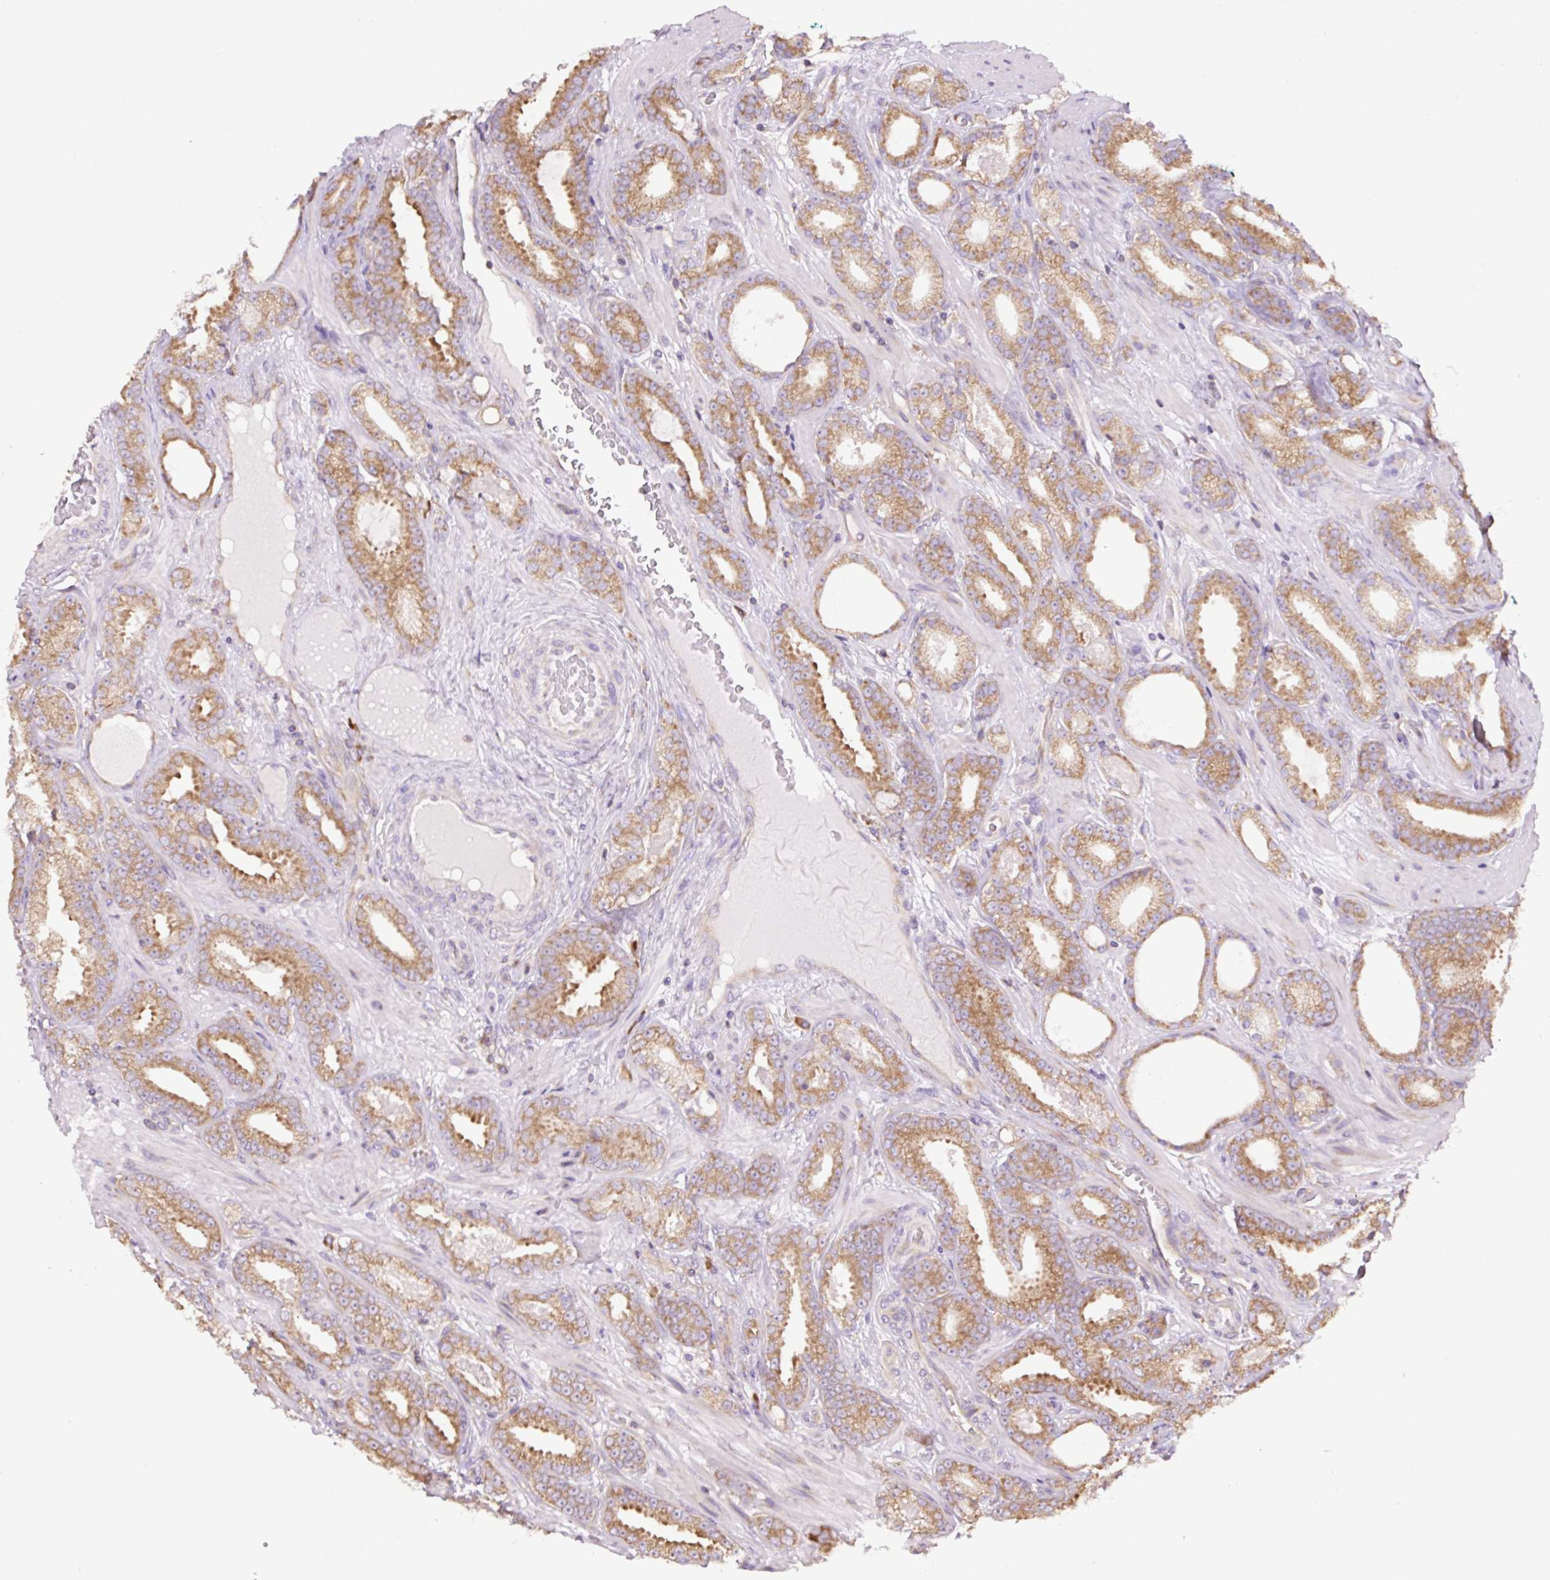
{"staining": {"intensity": "moderate", "quantity": ">75%", "location": "cytoplasmic/membranous"}, "tissue": "prostate cancer", "cell_type": "Tumor cells", "image_type": "cancer", "snomed": [{"axis": "morphology", "description": "Adenocarcinoma, Low grade"}, {"axis": "topography", "description": "Prostate"}], "caption": "Immunohistochemical staining of human prostate cancer exhibits medium levels of moderate cytoplasmic/membranous expression in about >75% of tumor cells. Immunohistochemistry stains the protein of interest in brown and the nuclei are stained blue.", "gene": "RPS23", "patient": {"sex": "male", "age": 61}}